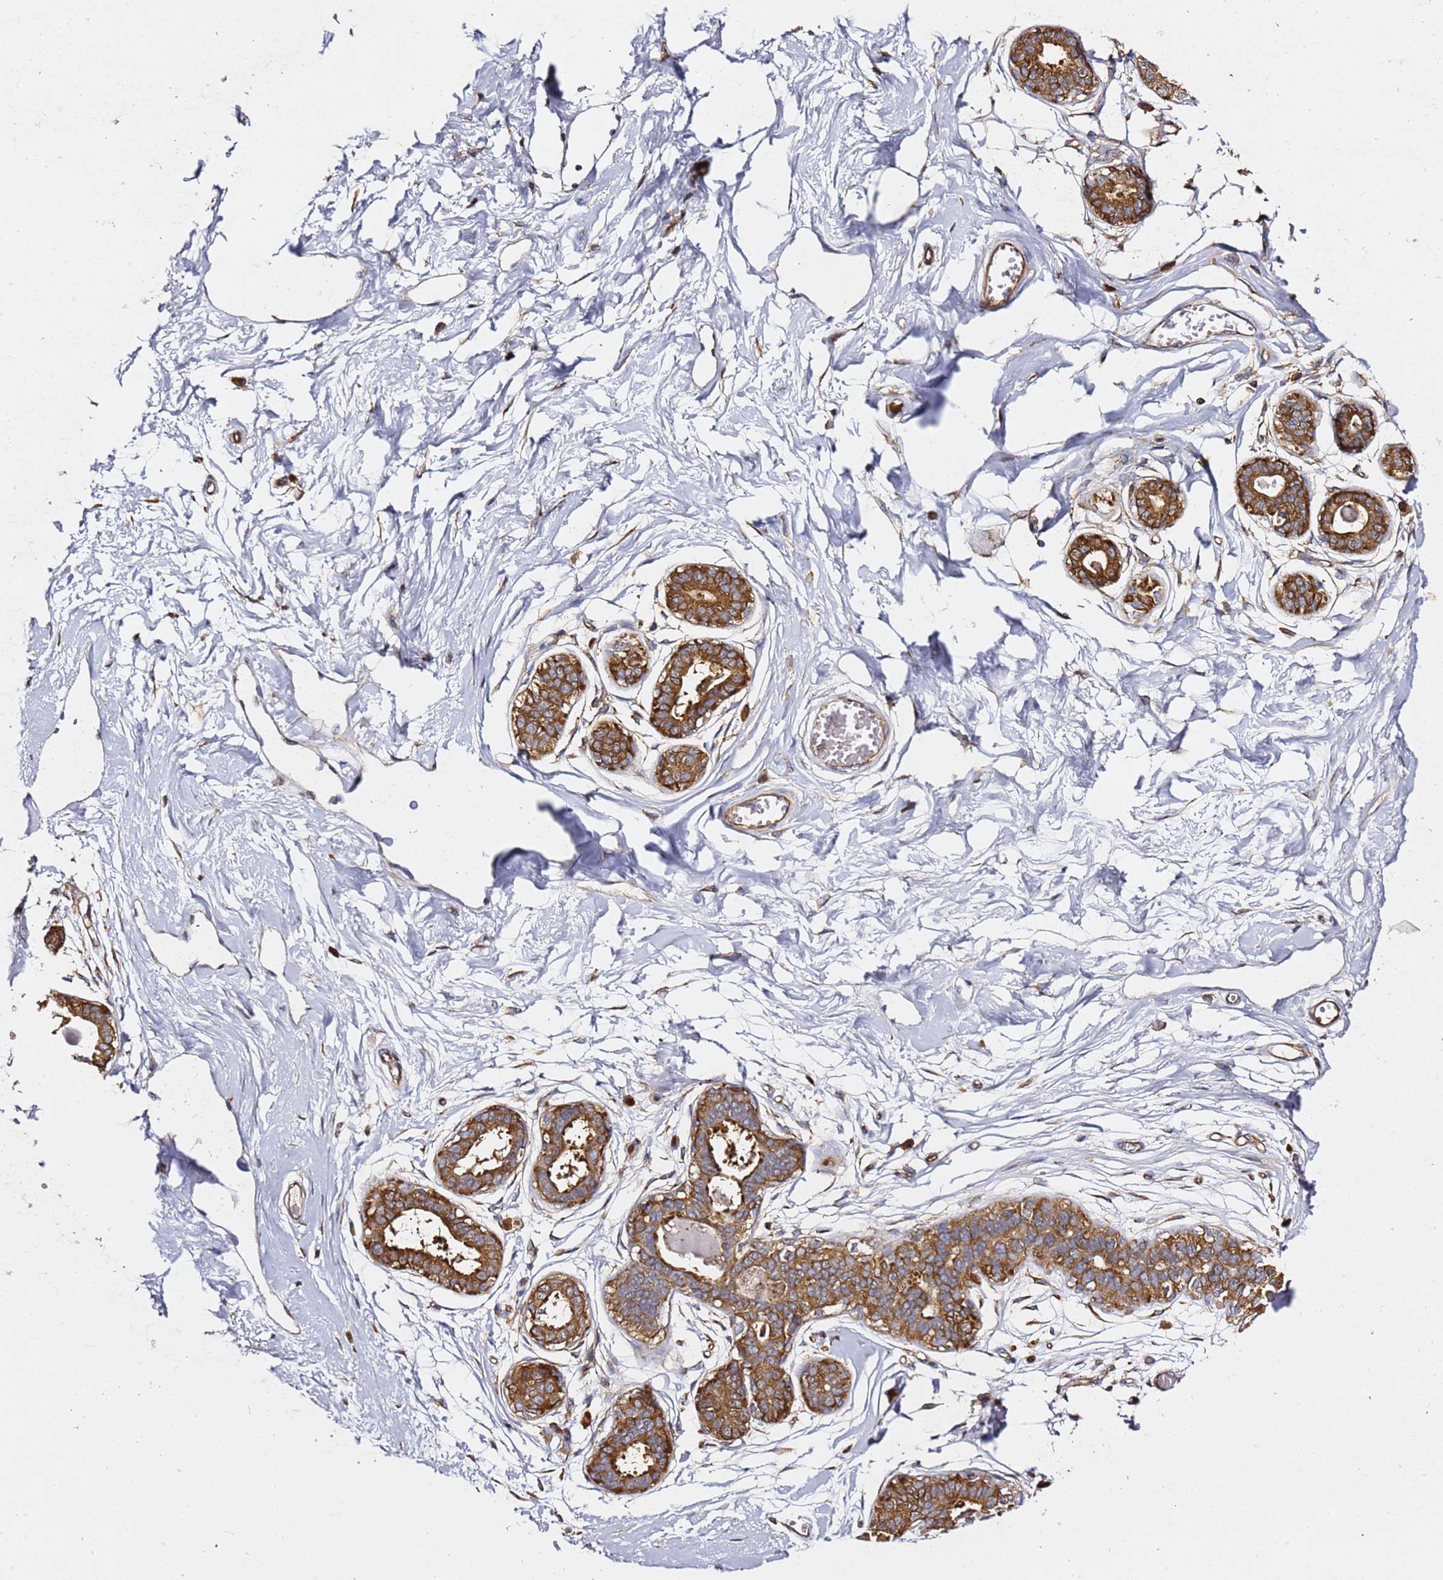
{"staining": {"intensity": "strong", "quantity": ">75%", "location": "cytoplasmic/membranous"}, "tissue": "breast", "cell_type": "Adipocytes", "image_type": "normal", "snomed": [{"axis": "morphology", "description": "Normal tissue, NOS"}, {"axis": "topography", "description": "Breast"}], "caption": "DAB immunohistochemical staining of benign human breast shows strong cytoplasmic/membranous protein staining in about >75% of adipocytes.", "gene": "TPST1", "patient": {"sex": "female", "age": 45}}